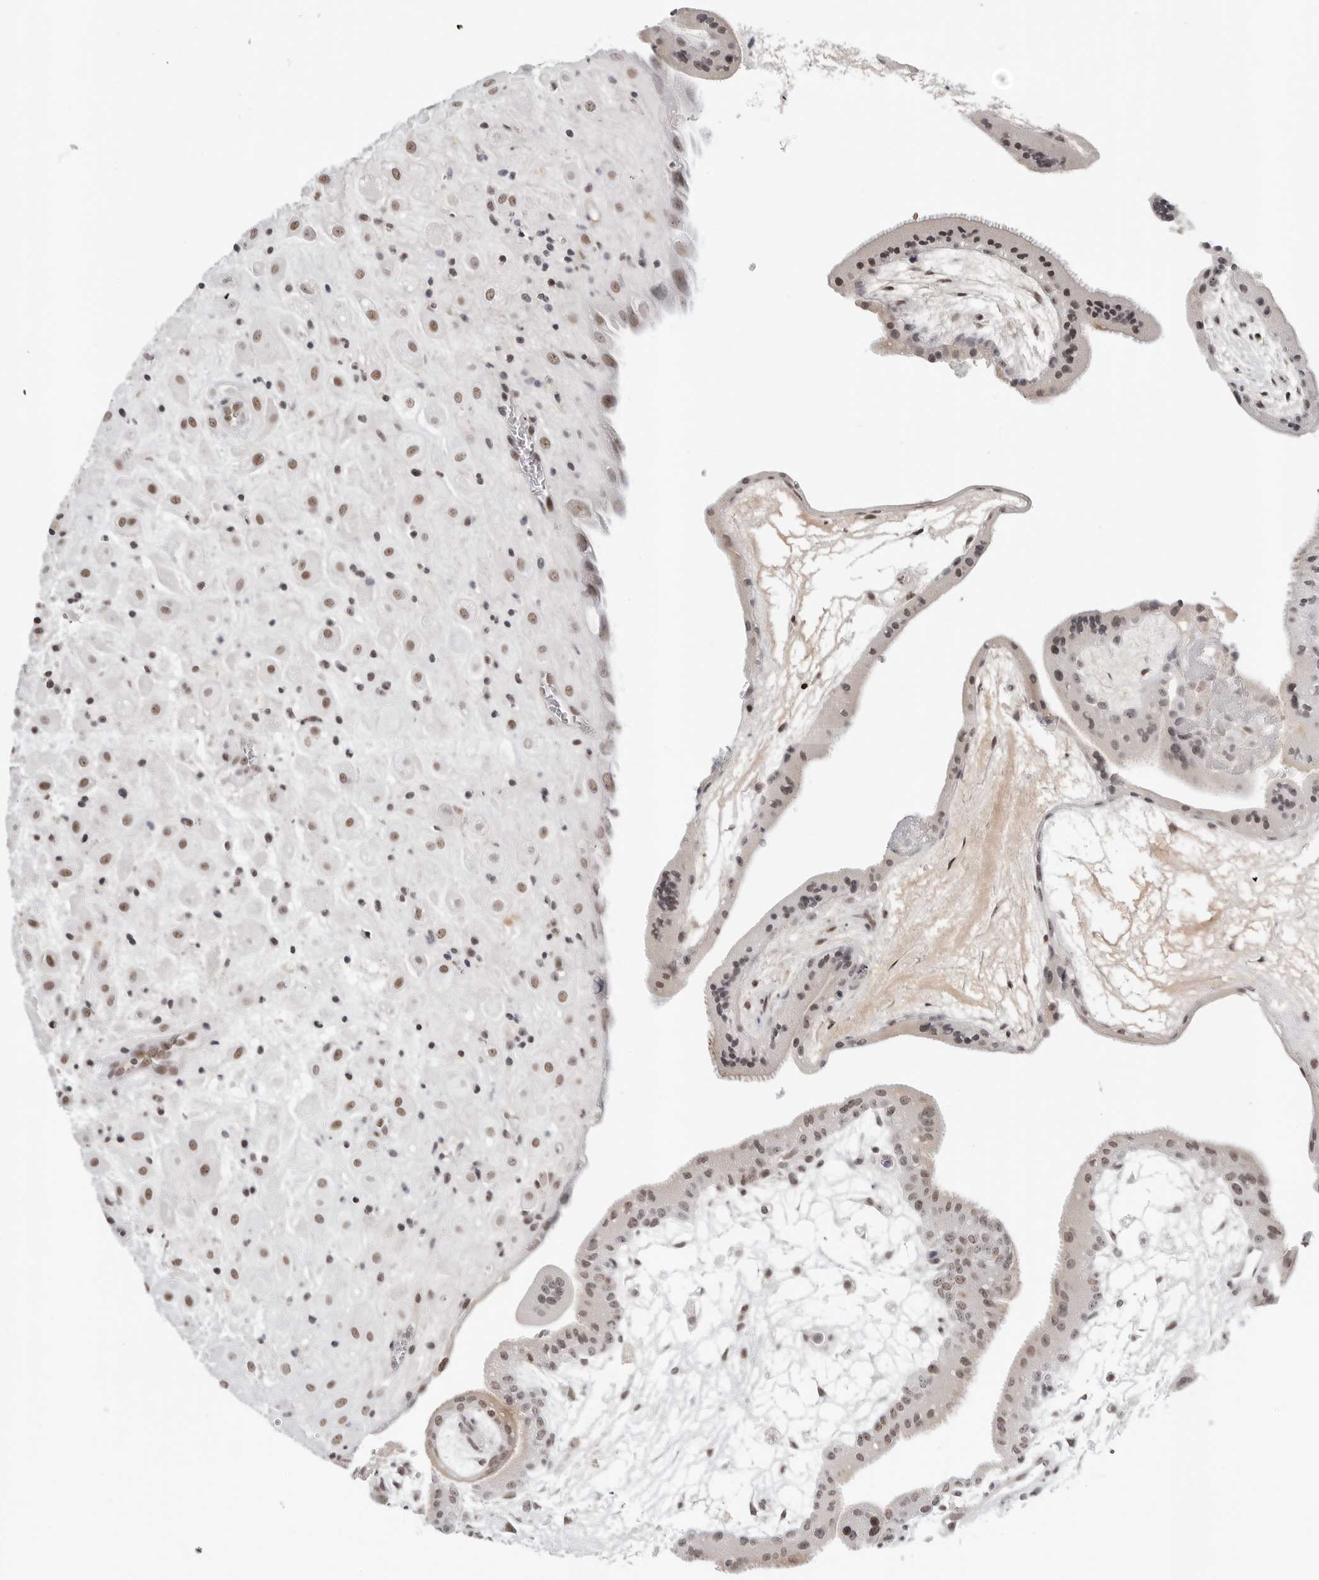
{"staining": {"intensity": "weak", "quantity": ">75%", "location": "nuclear"}, "tissue": "placenta", "cell_type": "Decidual cells", "image_type": "normal", "snomed": [{"axis": "morphology", "description": "Normal tissue, NOS"}, {"axis": "topography", "description": "Placenta"}], "caption": "Immunohistochemical staining of unremarkable placenta reveals >75% levels of weak nuclear protein expression in about >75% of decidual cells.", "gene": "WRAP53", "patient": {"sex": "female", "age": 35}}